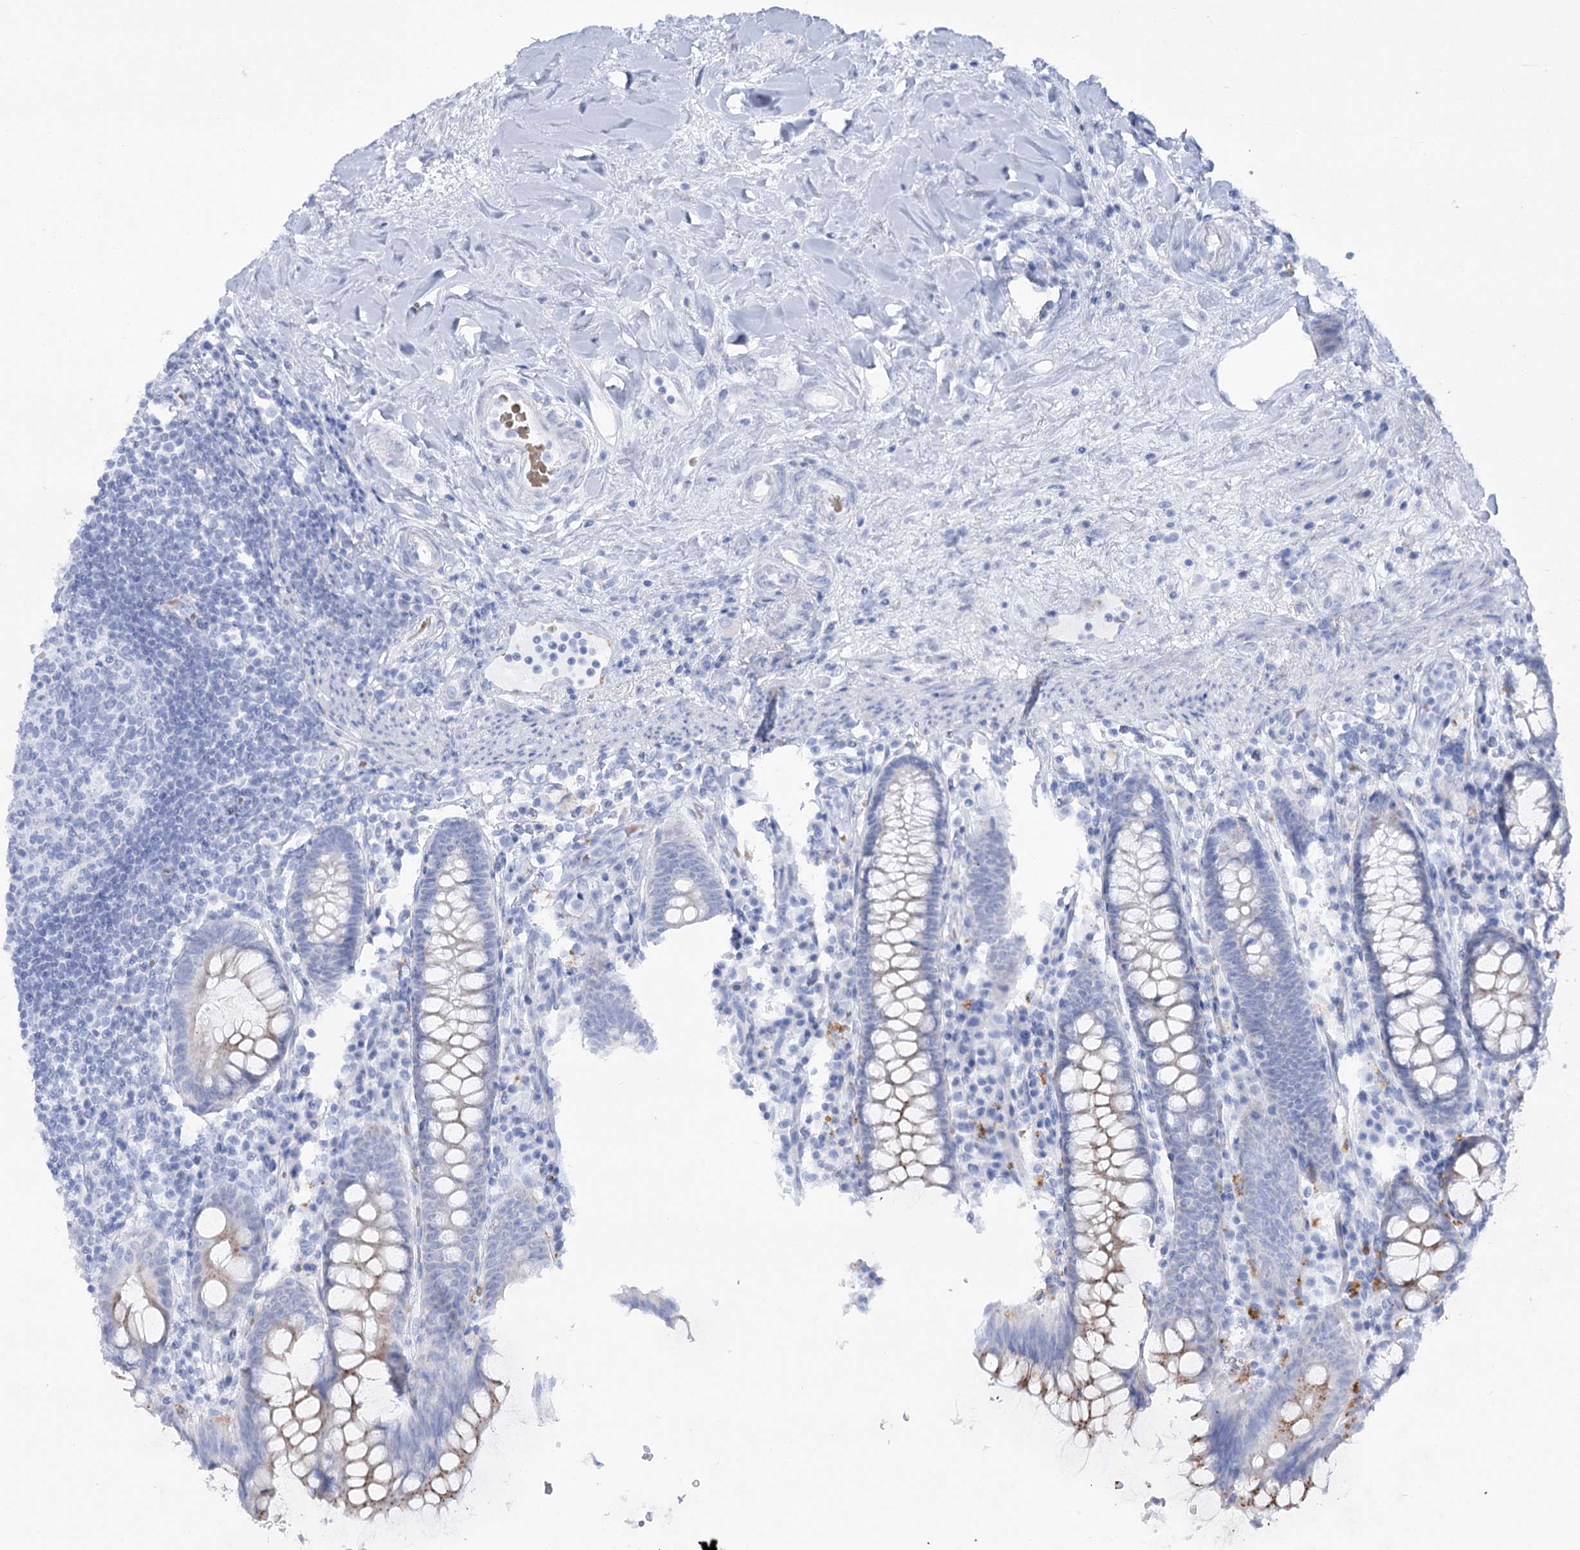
{"staining": {"intensity": "negative", "quantity": "none", "location": "none"}, "tissue": "colon", "cell_type": "Endothelial cells", "image_type": "normal", "snomed": [{"axis": "morphology", "description": "Normal tissue, NOS"}, {"axis": "topography", "description": "Colon"}], "caption": "The immunohistochemistry image has no significant expression in endothelial cells of colon. The staining is performed using DAB (3,3'-diaminobenzidine) brown chromogen with nuclei counter-stained in using hematoxylin.", "gene": "SIAE", "patient": {"sex": "female", "age": 79}}